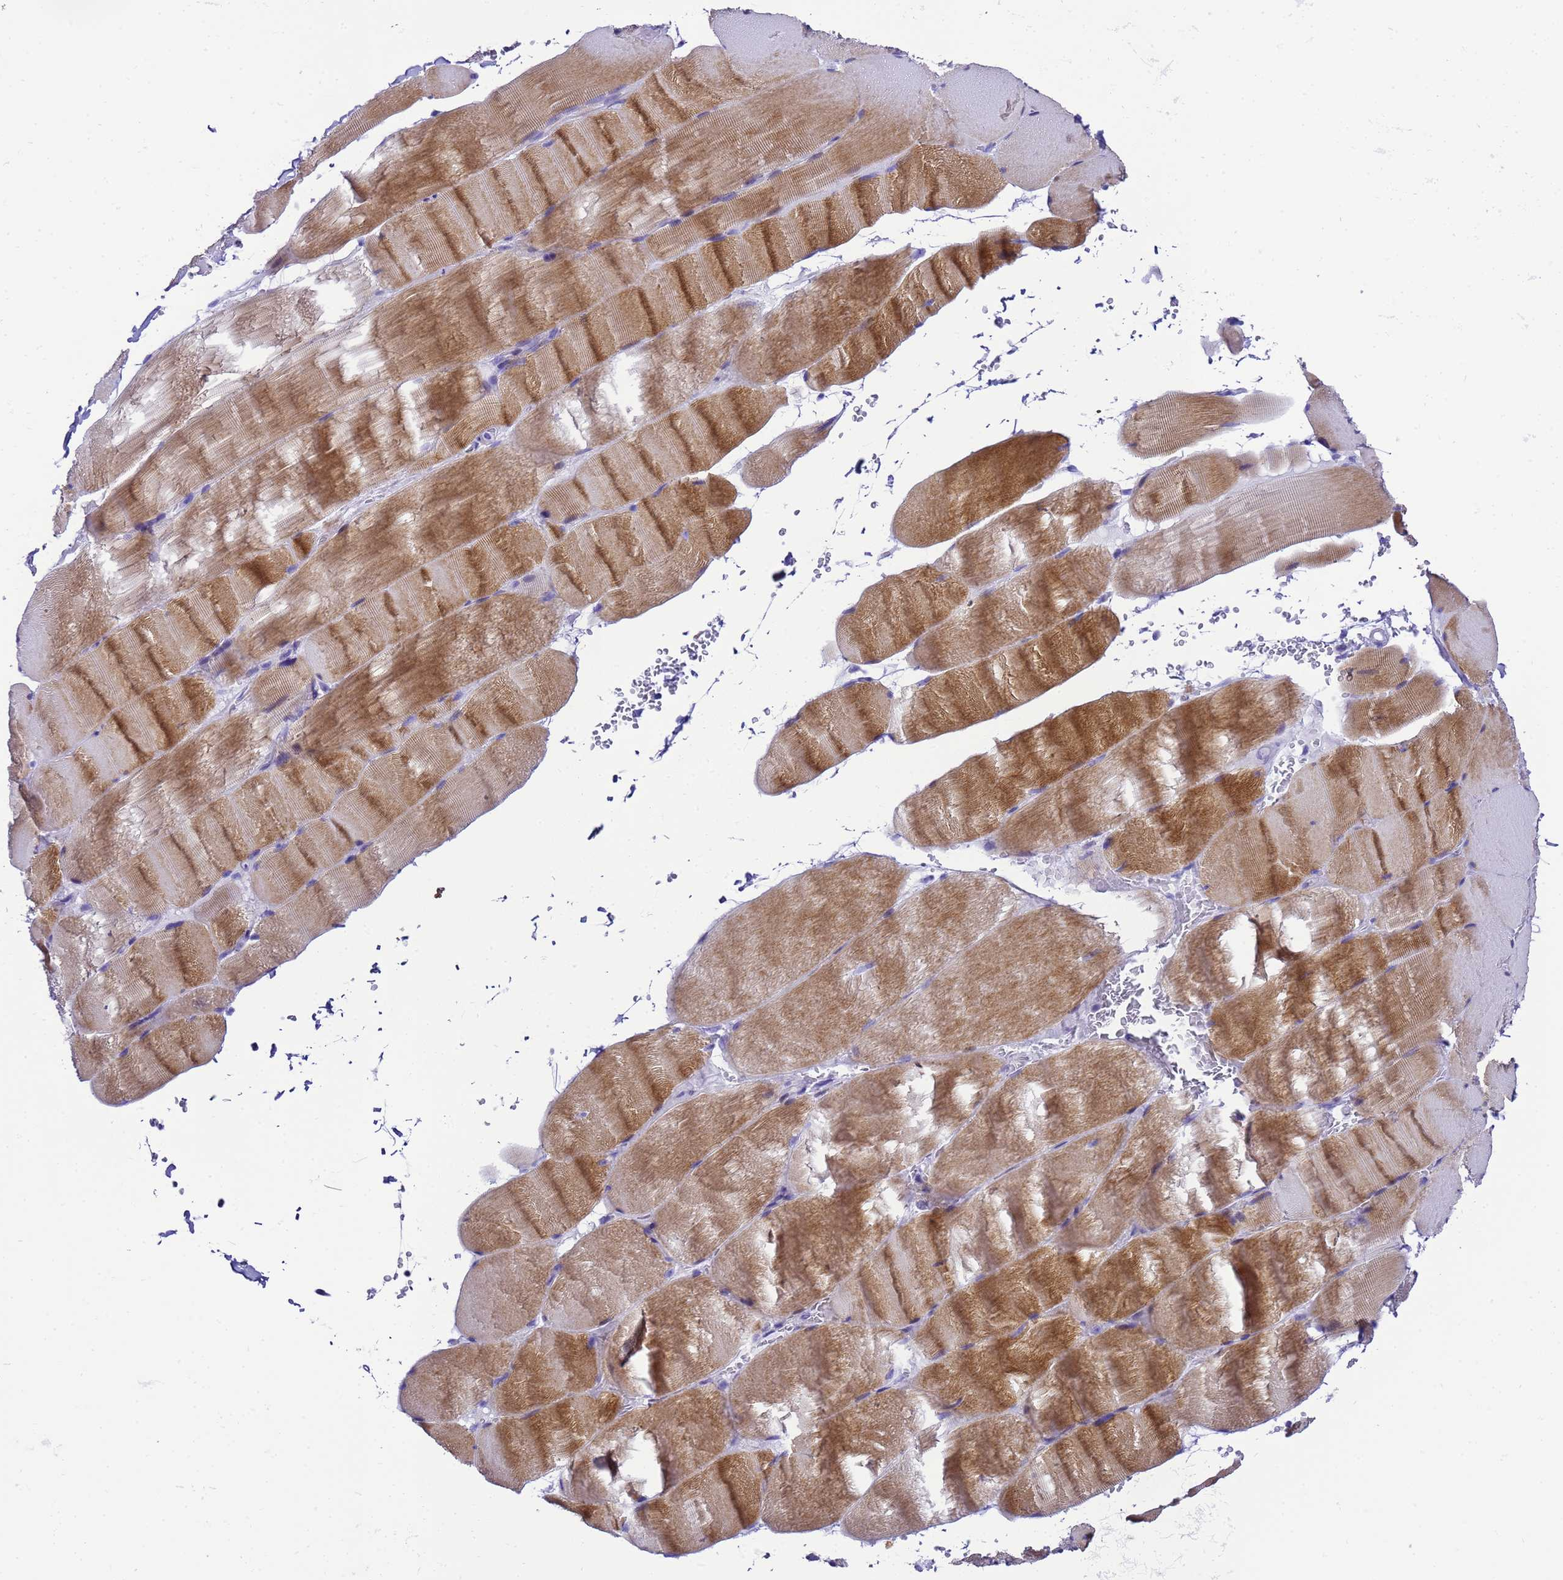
{"staining": {"intensity": "moderate", "quantity": "25%-75%", "location": "cytoplasmic/membranous"}, "tissue": "skeletal muscle", "cell_type": "Myocytes", "image_type": "normal", "snomed": [{"axis": "morphology", "description": "Normal tissue, NOS"}, {"axis": "topography", "description": "Skeletal muscle"}, {"axis": "topography", "description": "Head-Neck"}], "caption": "Myocytes exhibit moderate cytoplasmic/membranous positivity in about 25%-75% of cells in normal skeletal muscle. (DAB (3,3'-diaminobenzidine) IHC, brown staining for protein, blue staining for nuclei).", "gene": "UGT2A1", "patient": {"sex": "male", "age": 66}}